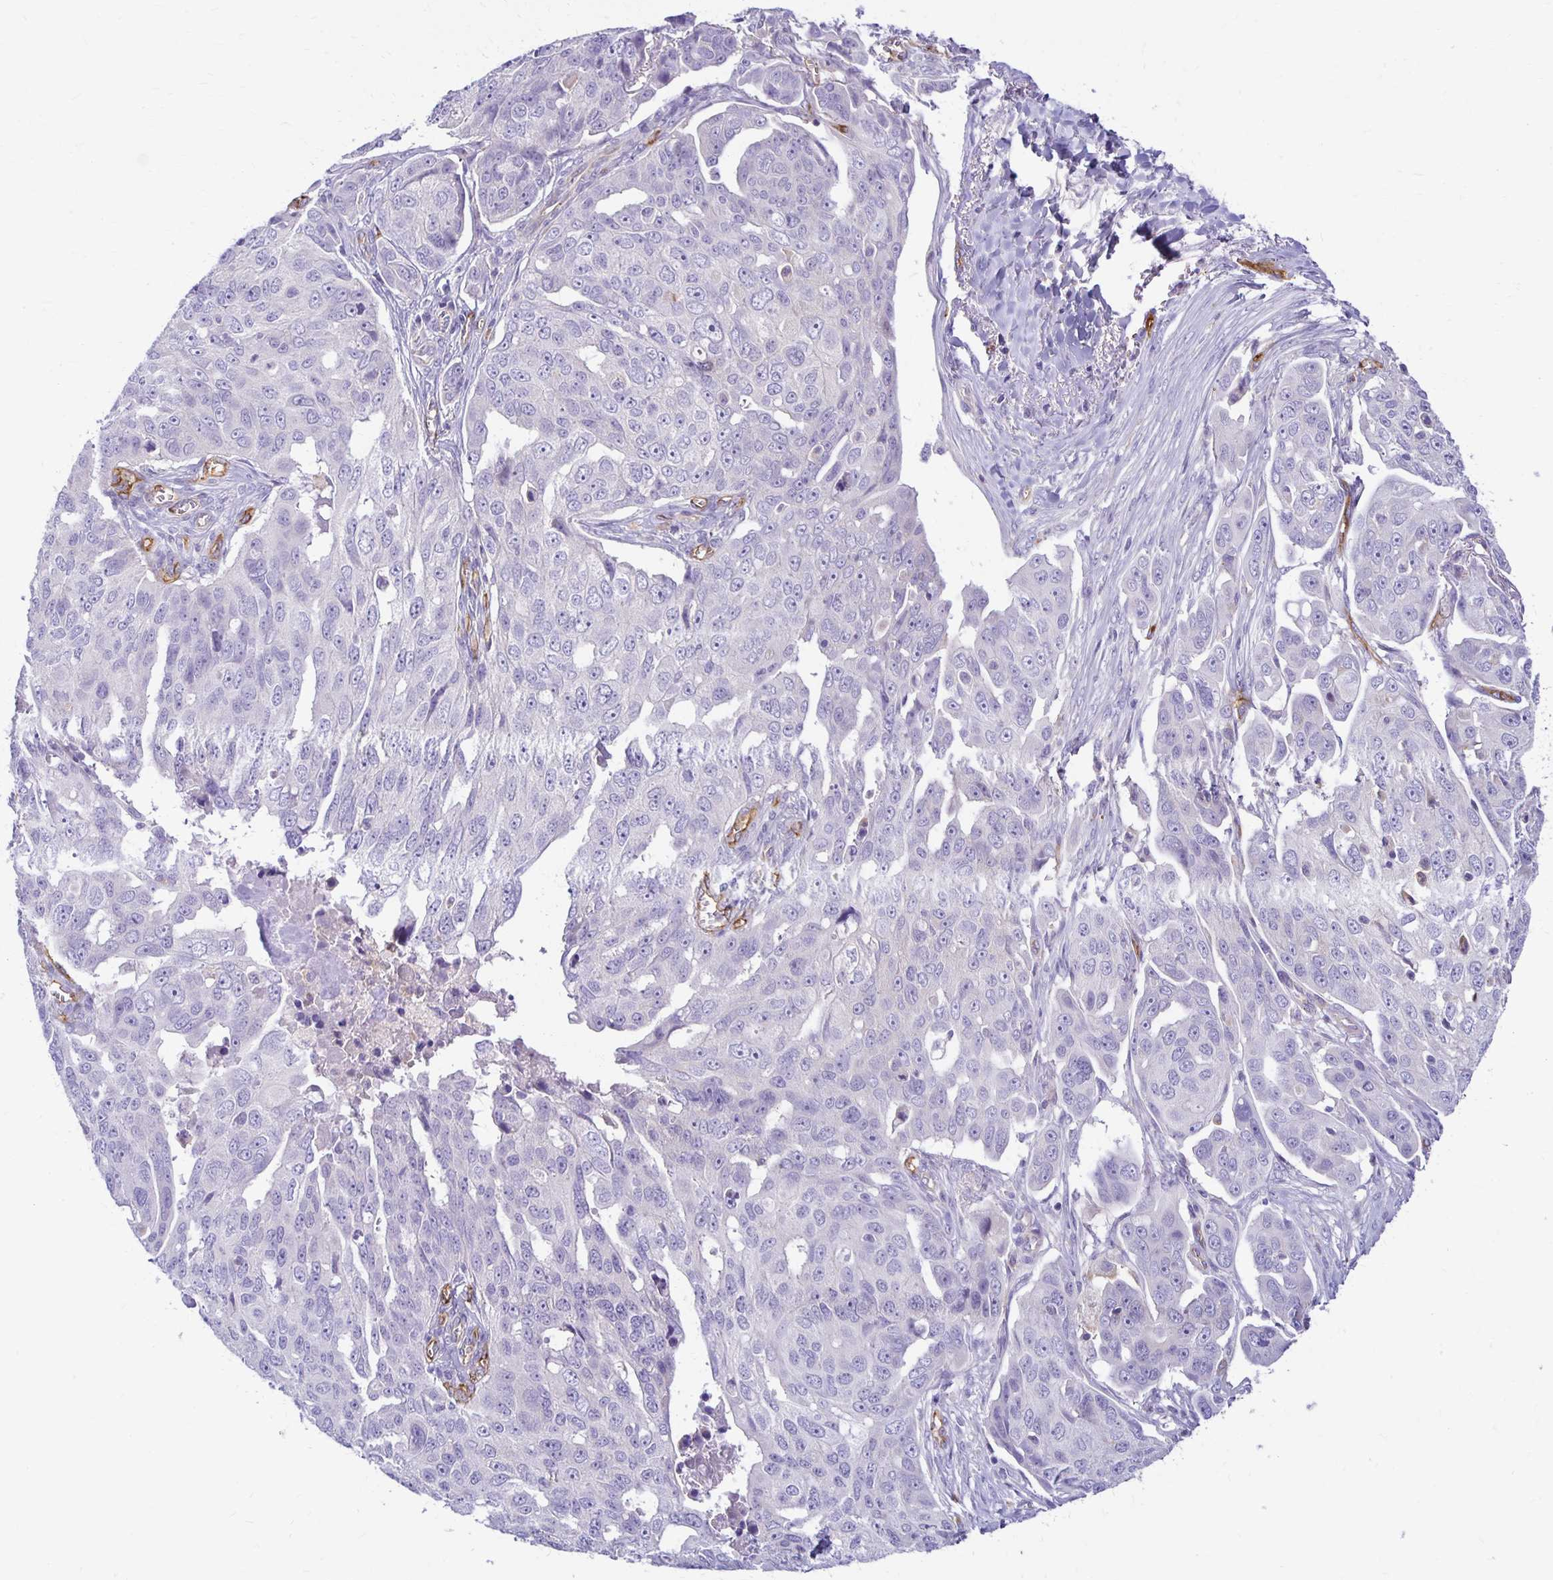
{"staining": {"intensity": "negative", "quantity": "none", "location": "none"}, "tissue": "ovarian cancer", "cell_type": "Tumor cells", "image_type": "cancer", "snomed": [{"axis": "morphology", "description": "Carcinoma, endometroid"}, {"axis": "topography", "description": "Ovary"}], "caption": "Protein analysis of ovarian endometroid carcinoma reveals no significant positivity in tumor cells.", "gene": "TTYH1", "patient": {"sex": "female", "age": 70}}